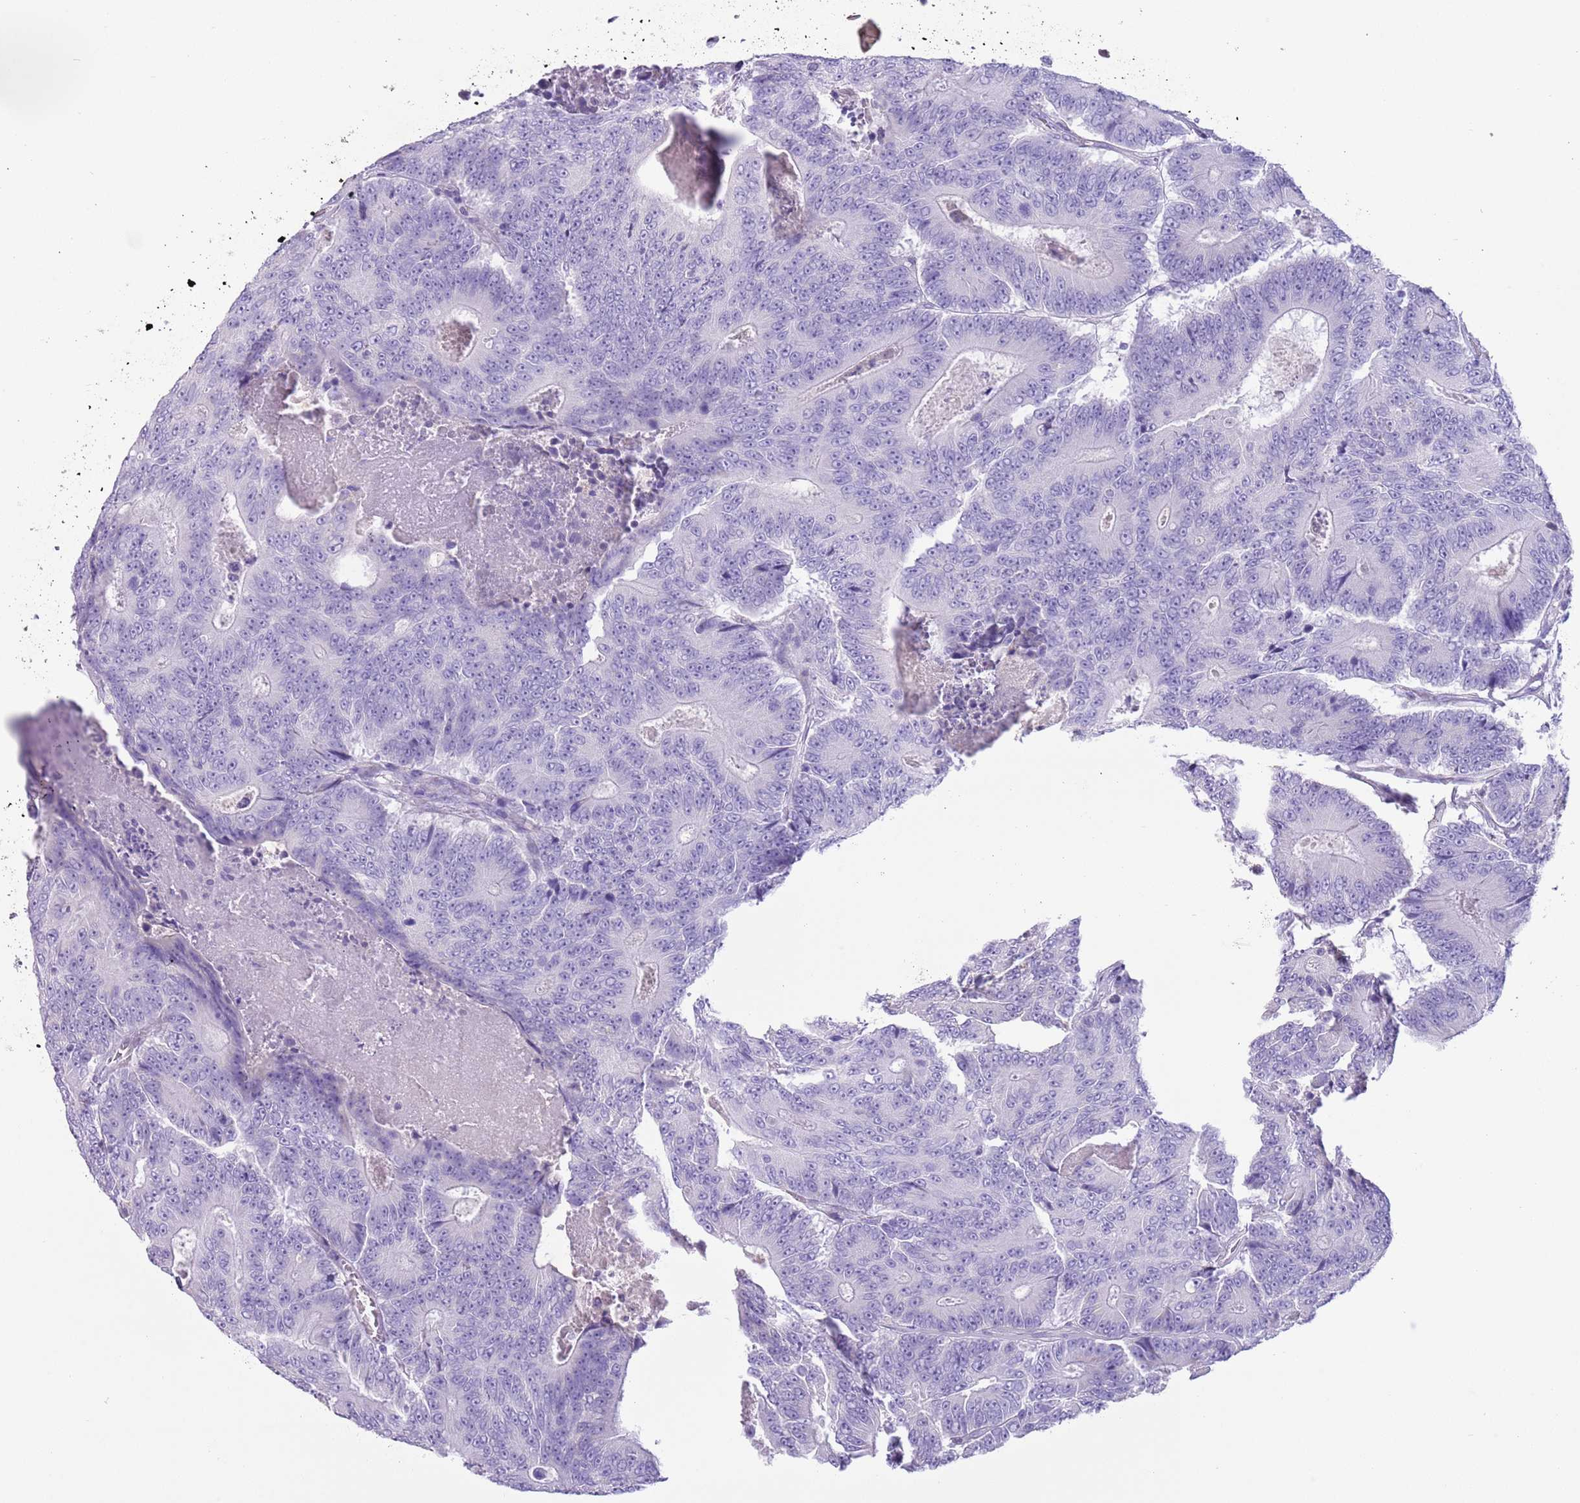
{"staining": {"intensity": "negative", "quantity": "none", "location": "none"}, "tissue": "colorectal cancer", "cell_type": "Tumor cells", "image_type": "cancer", "snomed": [{"axis": "morphology", "description": "Adenocarcinoma, NOS"}, {"axis": "topography", "description": "Colon"}], "caption": "An IHC micrograph of adenocarcinoma (colorectal) is shown. There is no staining in tumor cells of adenocarcinoma (colorectal).", "gene": "ZNF697", "patient": {"sex": "male", "age": 83}}